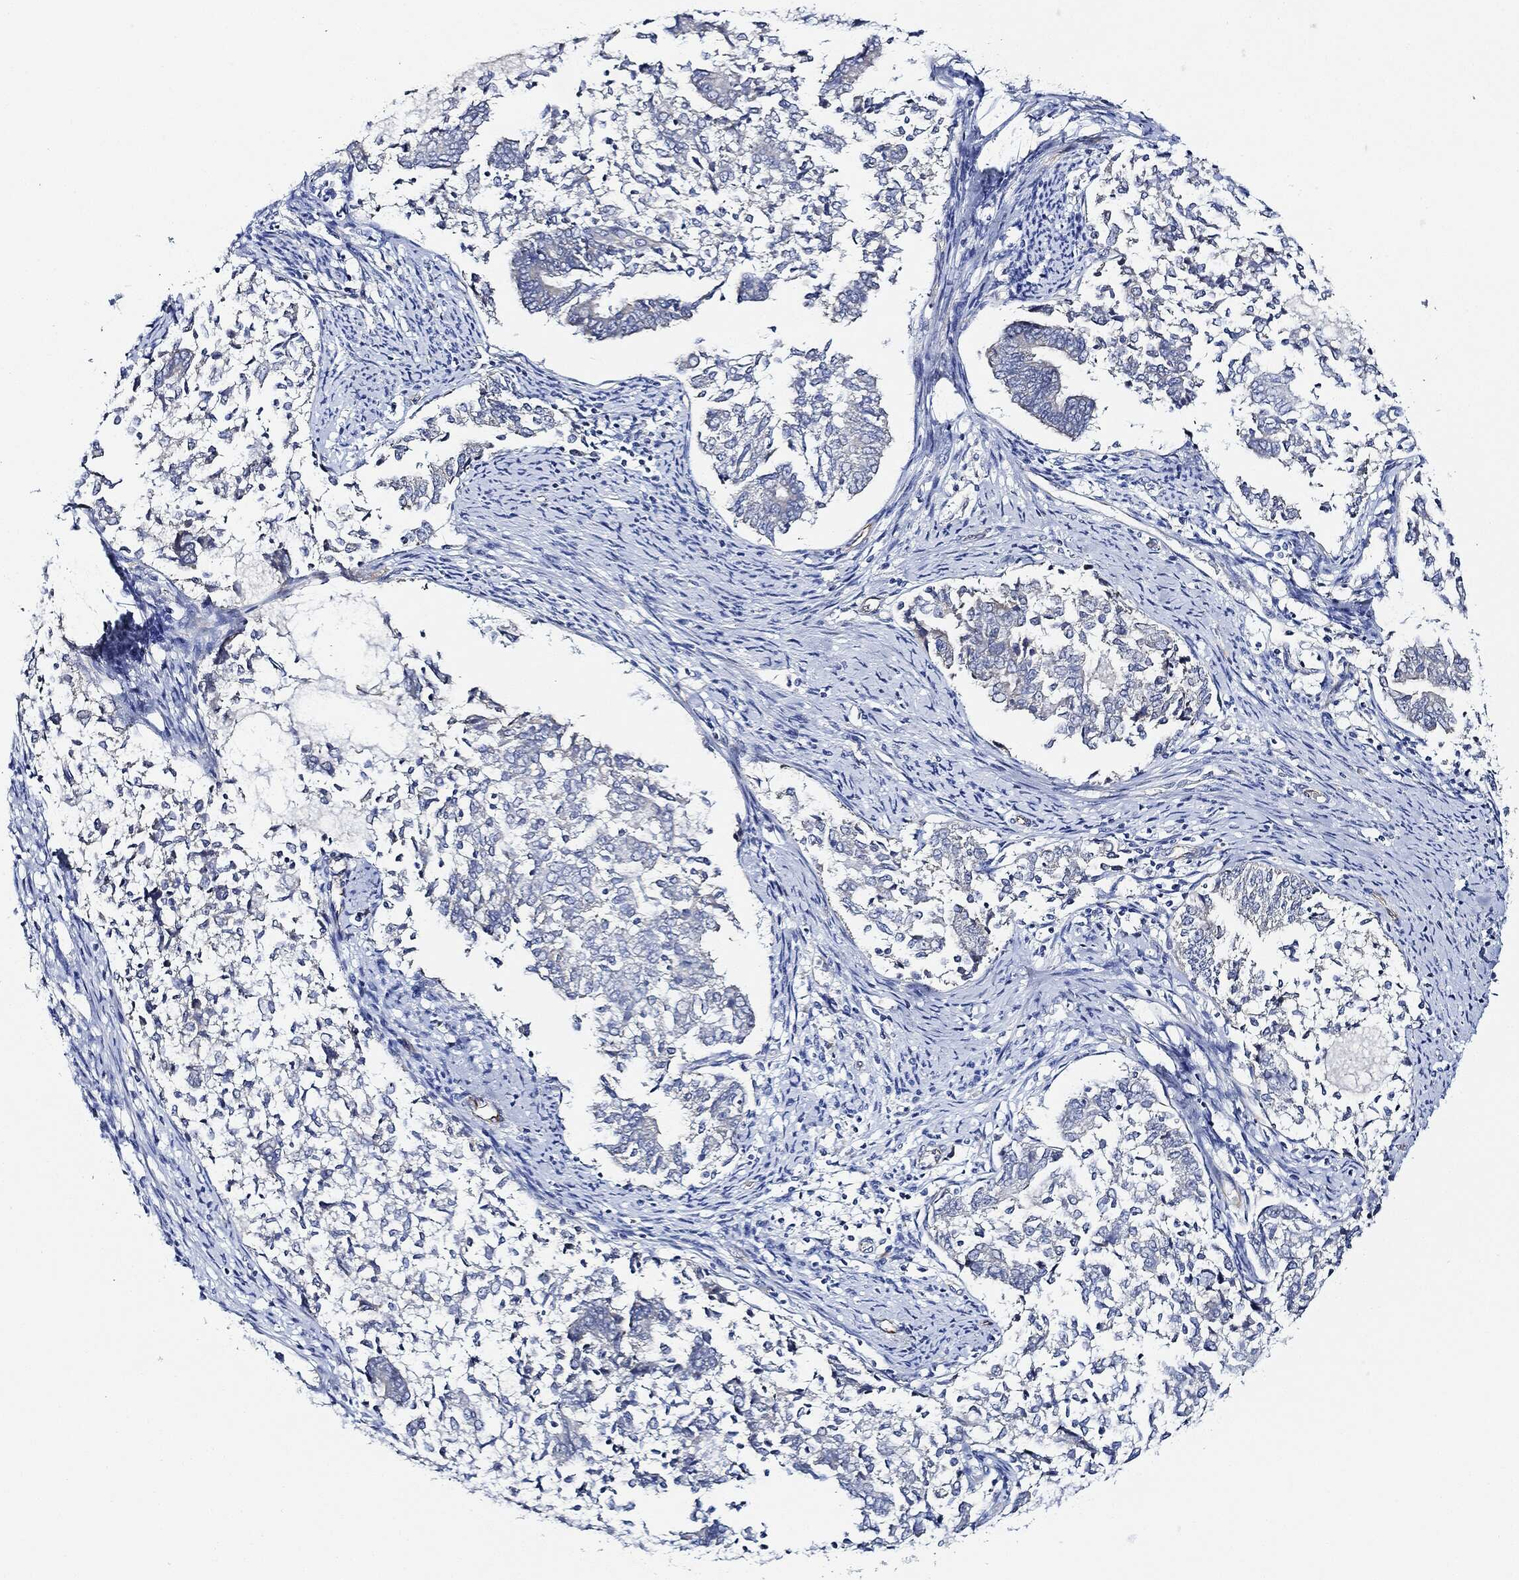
{"staining": {"intensity": "negative", "quantity": "none", "location": "none"}, "tissue": "endometrial cancer", "cell_type": "Tumor cells", "image_type": "cancer", "snomed": [{"axis": "morphology", "description": "Adenocarcinoma, NOS"}, {"axis": "topography", "description": "Endometrium"}], "caption": "Protein analysis of endometrial cancer (adenocarcinoma) demonstrates no significant expression in tumor cells. The staining was performed using DAB (3,3'-diaminobenzidine) to visualize the protein expression in brown, while the nuclei were stained in blue with hematoxylin (Magnification: 20x).", "gene": "THSD1", "patient": {"sex": "female", "age": 65}}